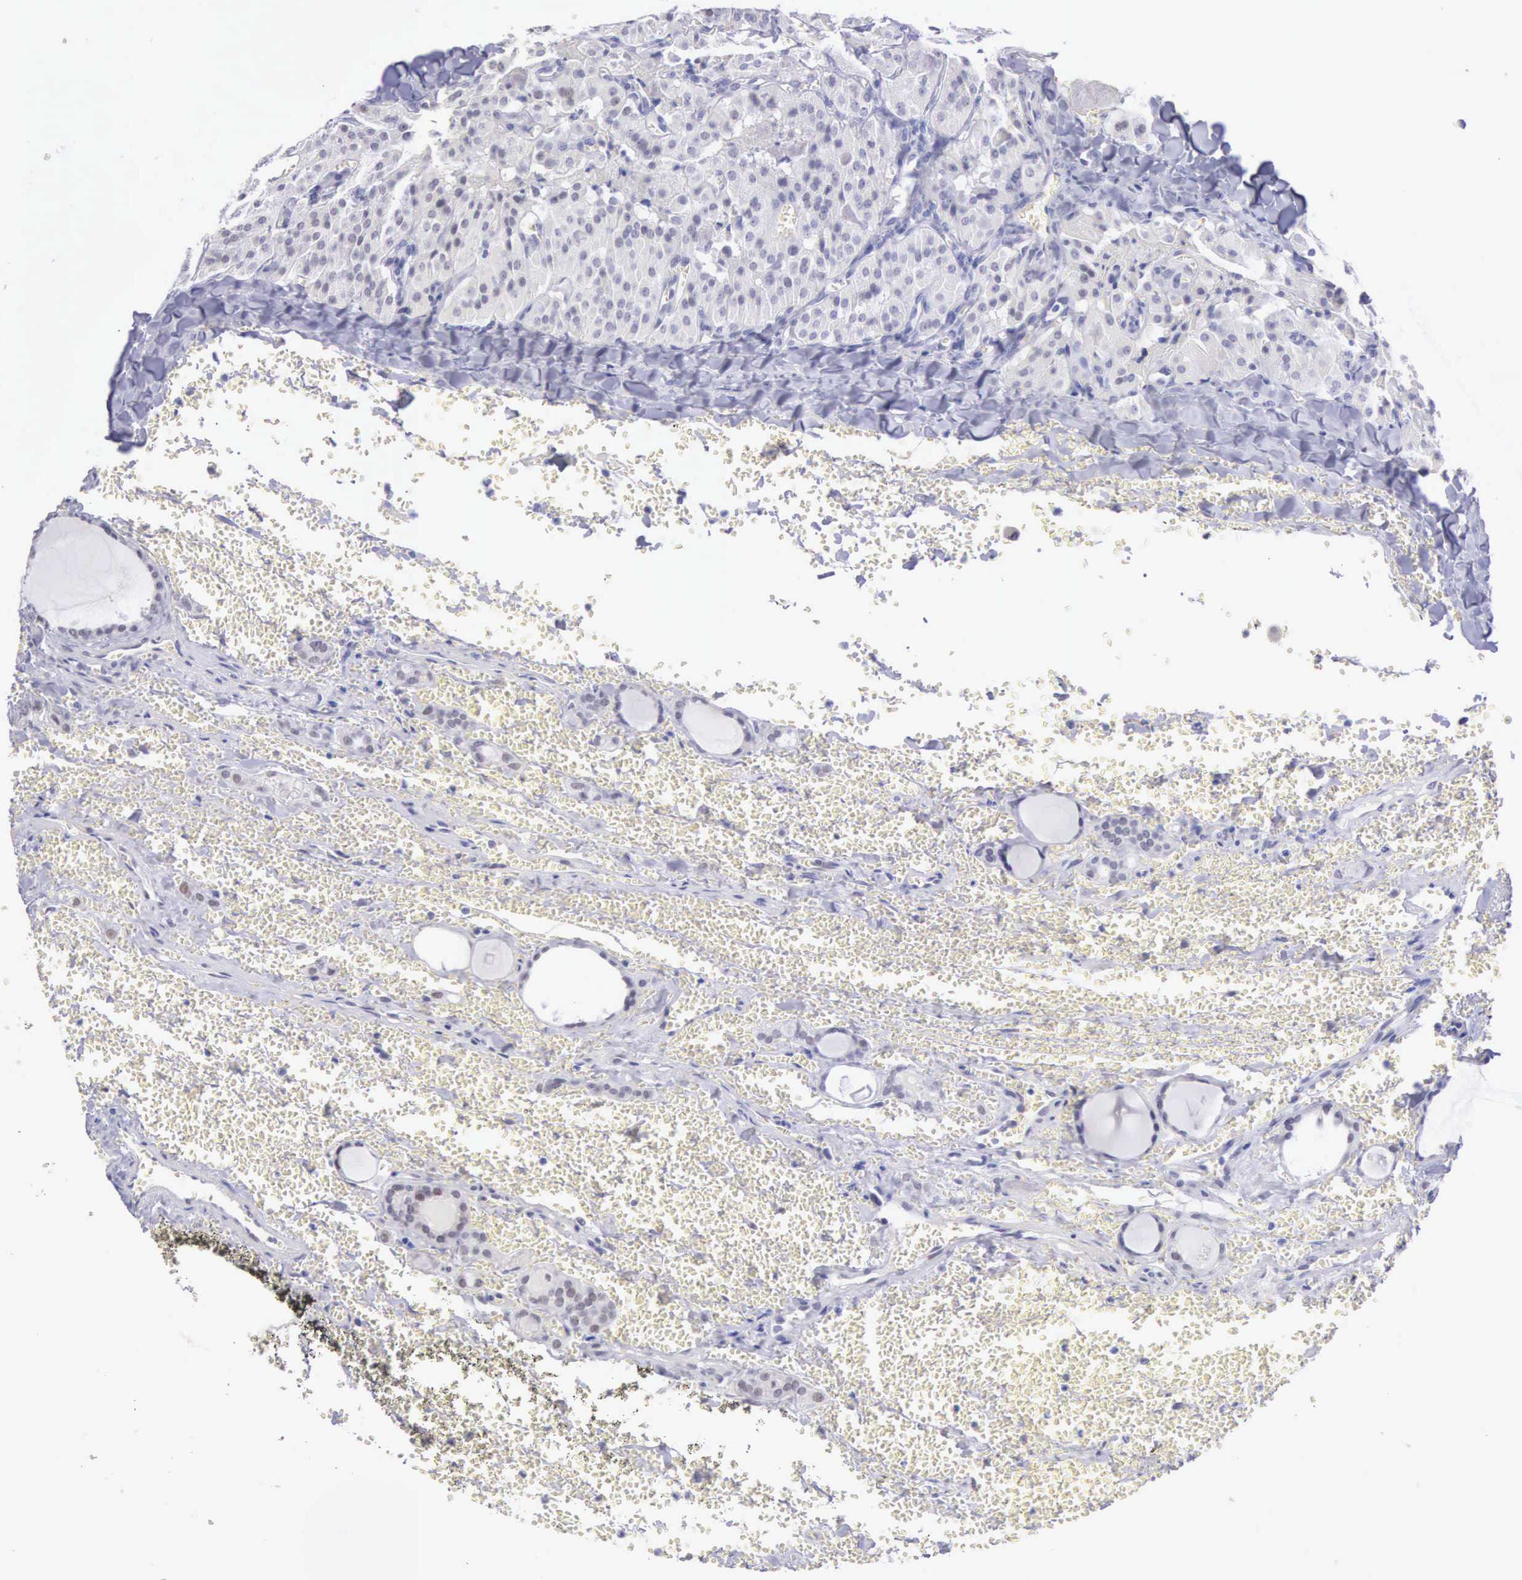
{"staining": {"intensity": "negative", "quantity": "none", "location": "none"}, "tissue": "thyroid cancer", "cell_type": "Tumor cells", "image_type": "cancer", "snomed": [{"axis": "morphology", "description": "Carcinoma, NOS"}, {"axis": "topography", "description": "Thyroid gland"}], "caption": "This is an immunohistochemistry image of human thyroid carcinoma. There is no staining in tumor cells.", "gene": "HMGXB4", "patient": {"sex": "male", "age": 76}}